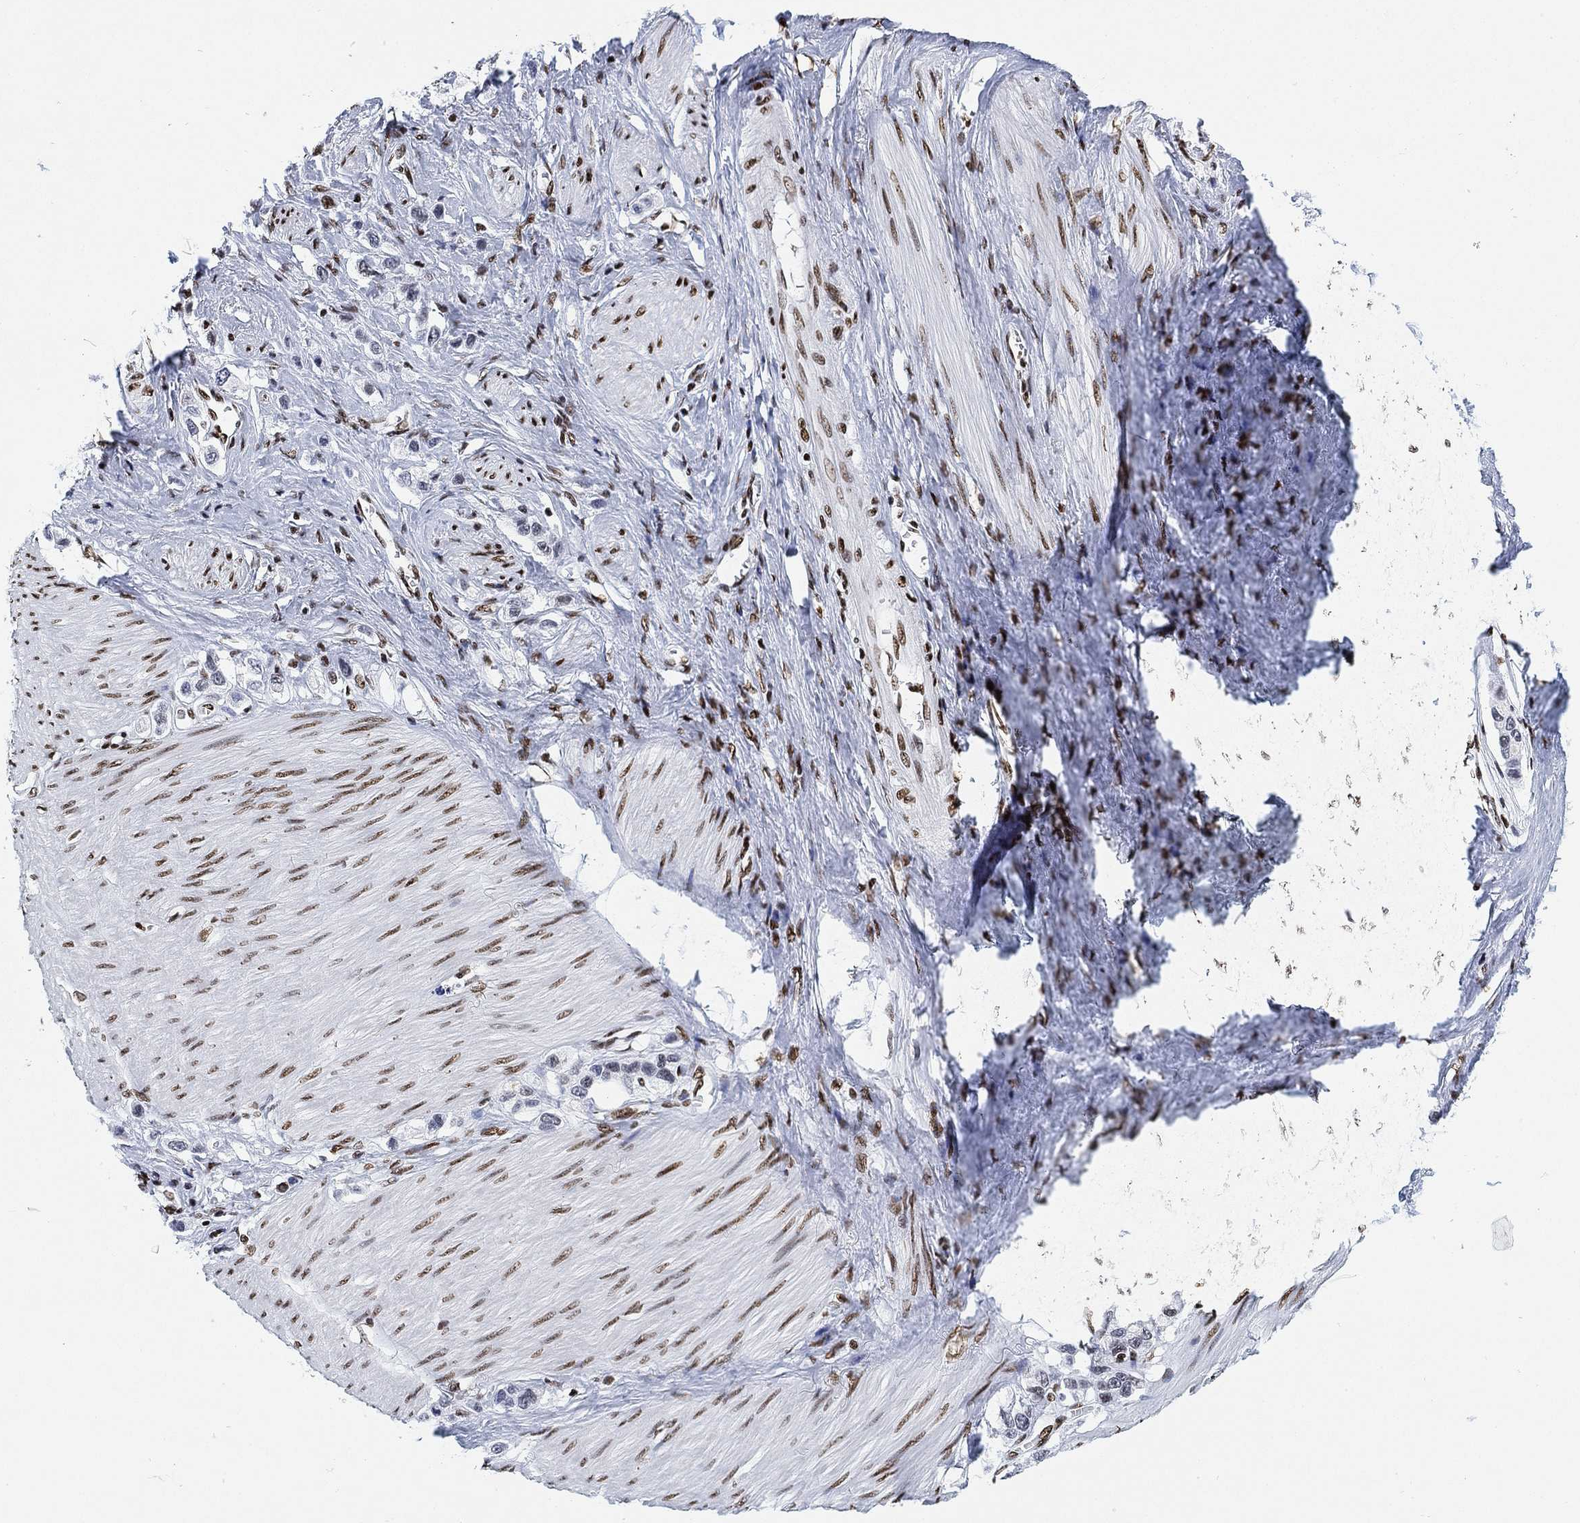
{"staining": {"intensity": "negative", "quantity": "none", "location": "none"}, "tissue": "stomach cancer", "cell_type": "Tumor cells", "image_type": "cancer", "snomed": [{"axis": "morphology", "description": "Normal tissue, NOS"}, {"axis": "morphology", "description": "Adenocarcinoma, NOS"}, {"axis": "morphology", "description": "Adenocarcinoma, High grade"}, {"axis": "topography", "description": "Stomach, upper"}, {"axis": "topography", "description": "Stomach"}], "caption": "Stomach adenocarcinoma stained for a protein using IHC reveals no staining tumor cells.", "gene": "H1-10", "patient": {"sex": "female", "age": 65}}